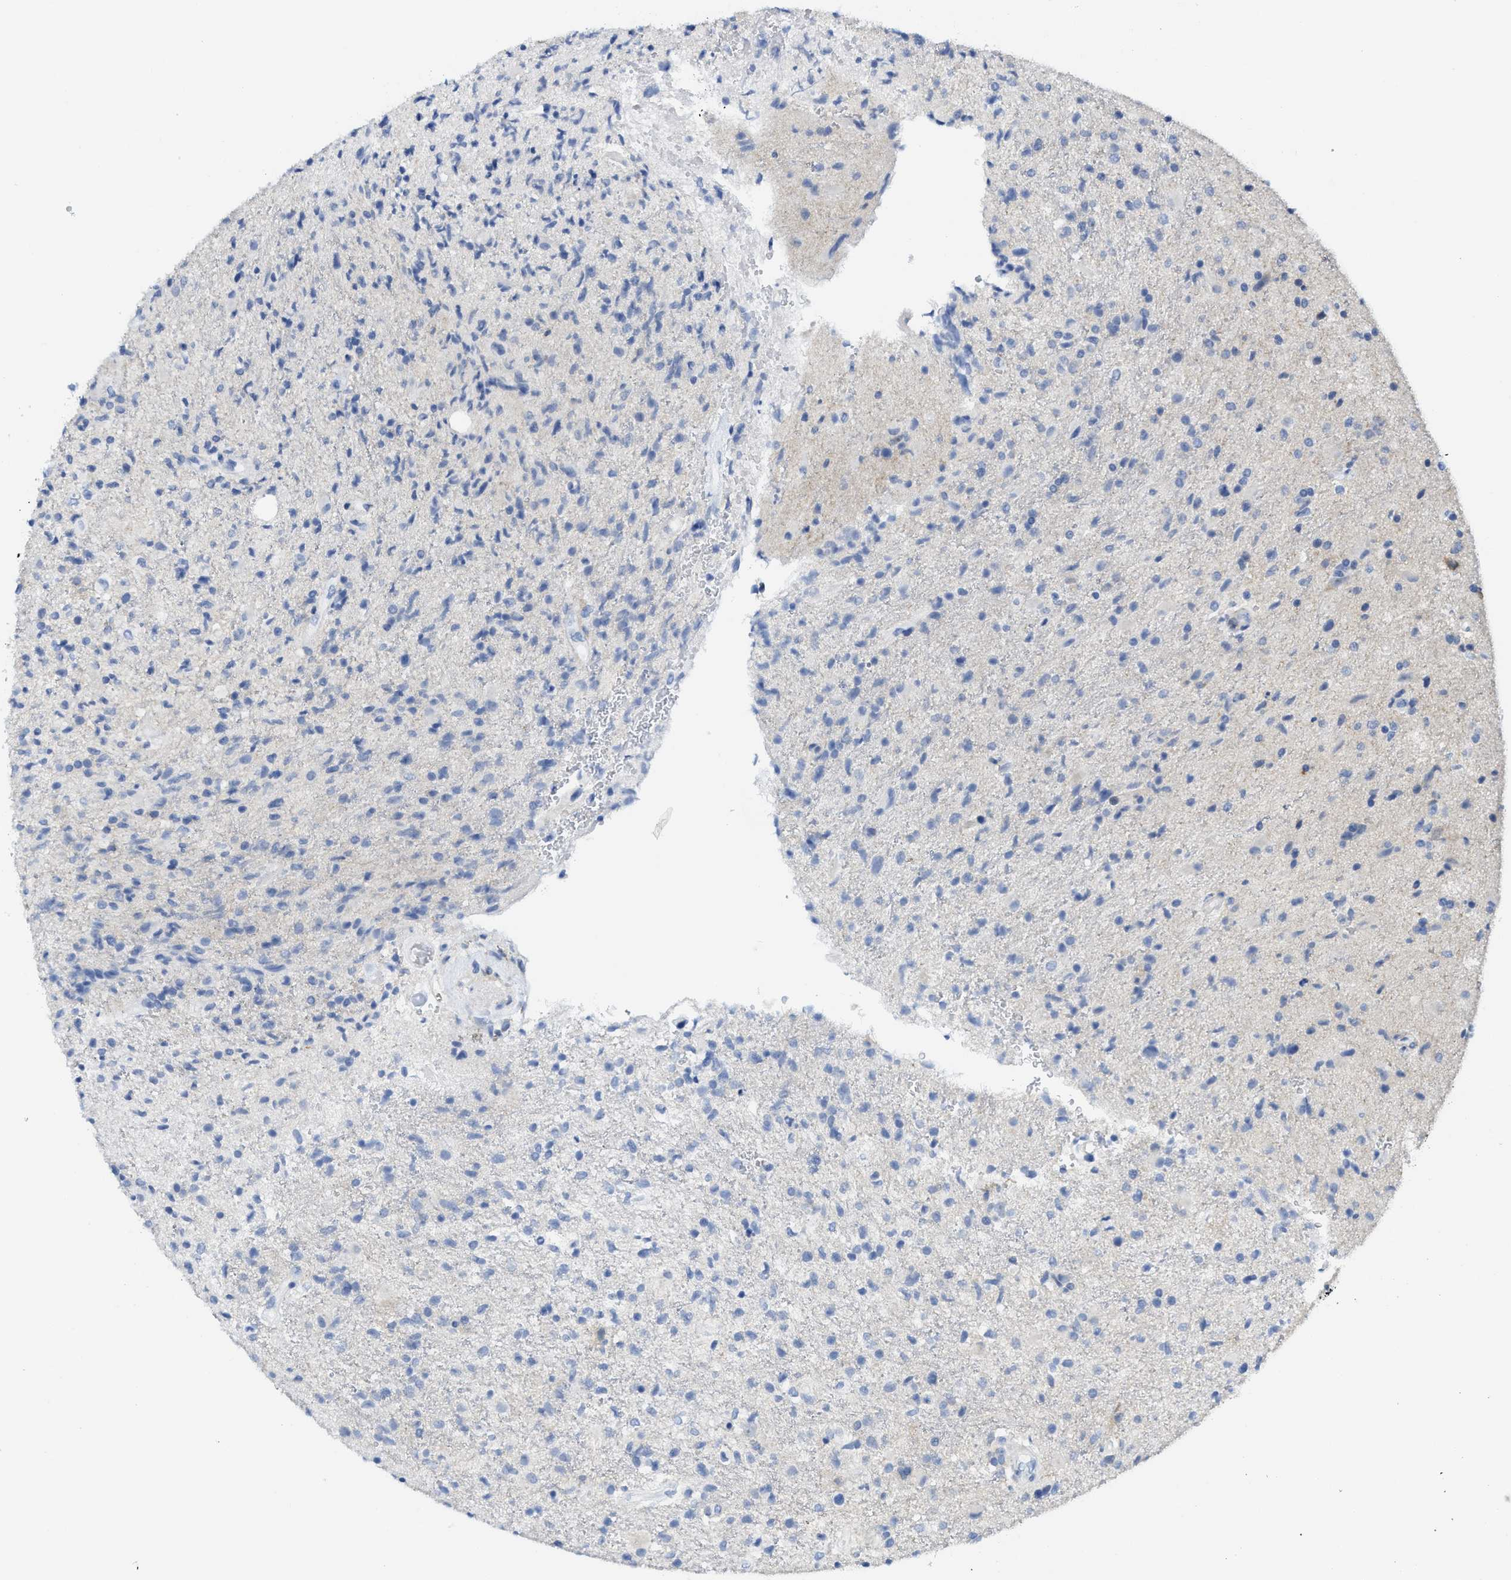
{"staining": {"intensity": "weak", "quantity": "<25%", "location": "cytoplasmic/membranous"}, "tissue": "glioma", "cell_type": "Tumor cells", "image_type": "cancer", "snomed": [{"axis": "morphology", "description": "Glioma, malignant, High grade"}, {"axis": "topography", "description": "Brain"}], "caption": "High magnification brightfield microscopy of glioma stained with DAB (3,3'-diaminobenzidine) (brown) and counterstained with hematoxylin (blue): tumor cells show no significant expression.", "gene": "TUB", "patient": {"sex": "male", "age": 72}}